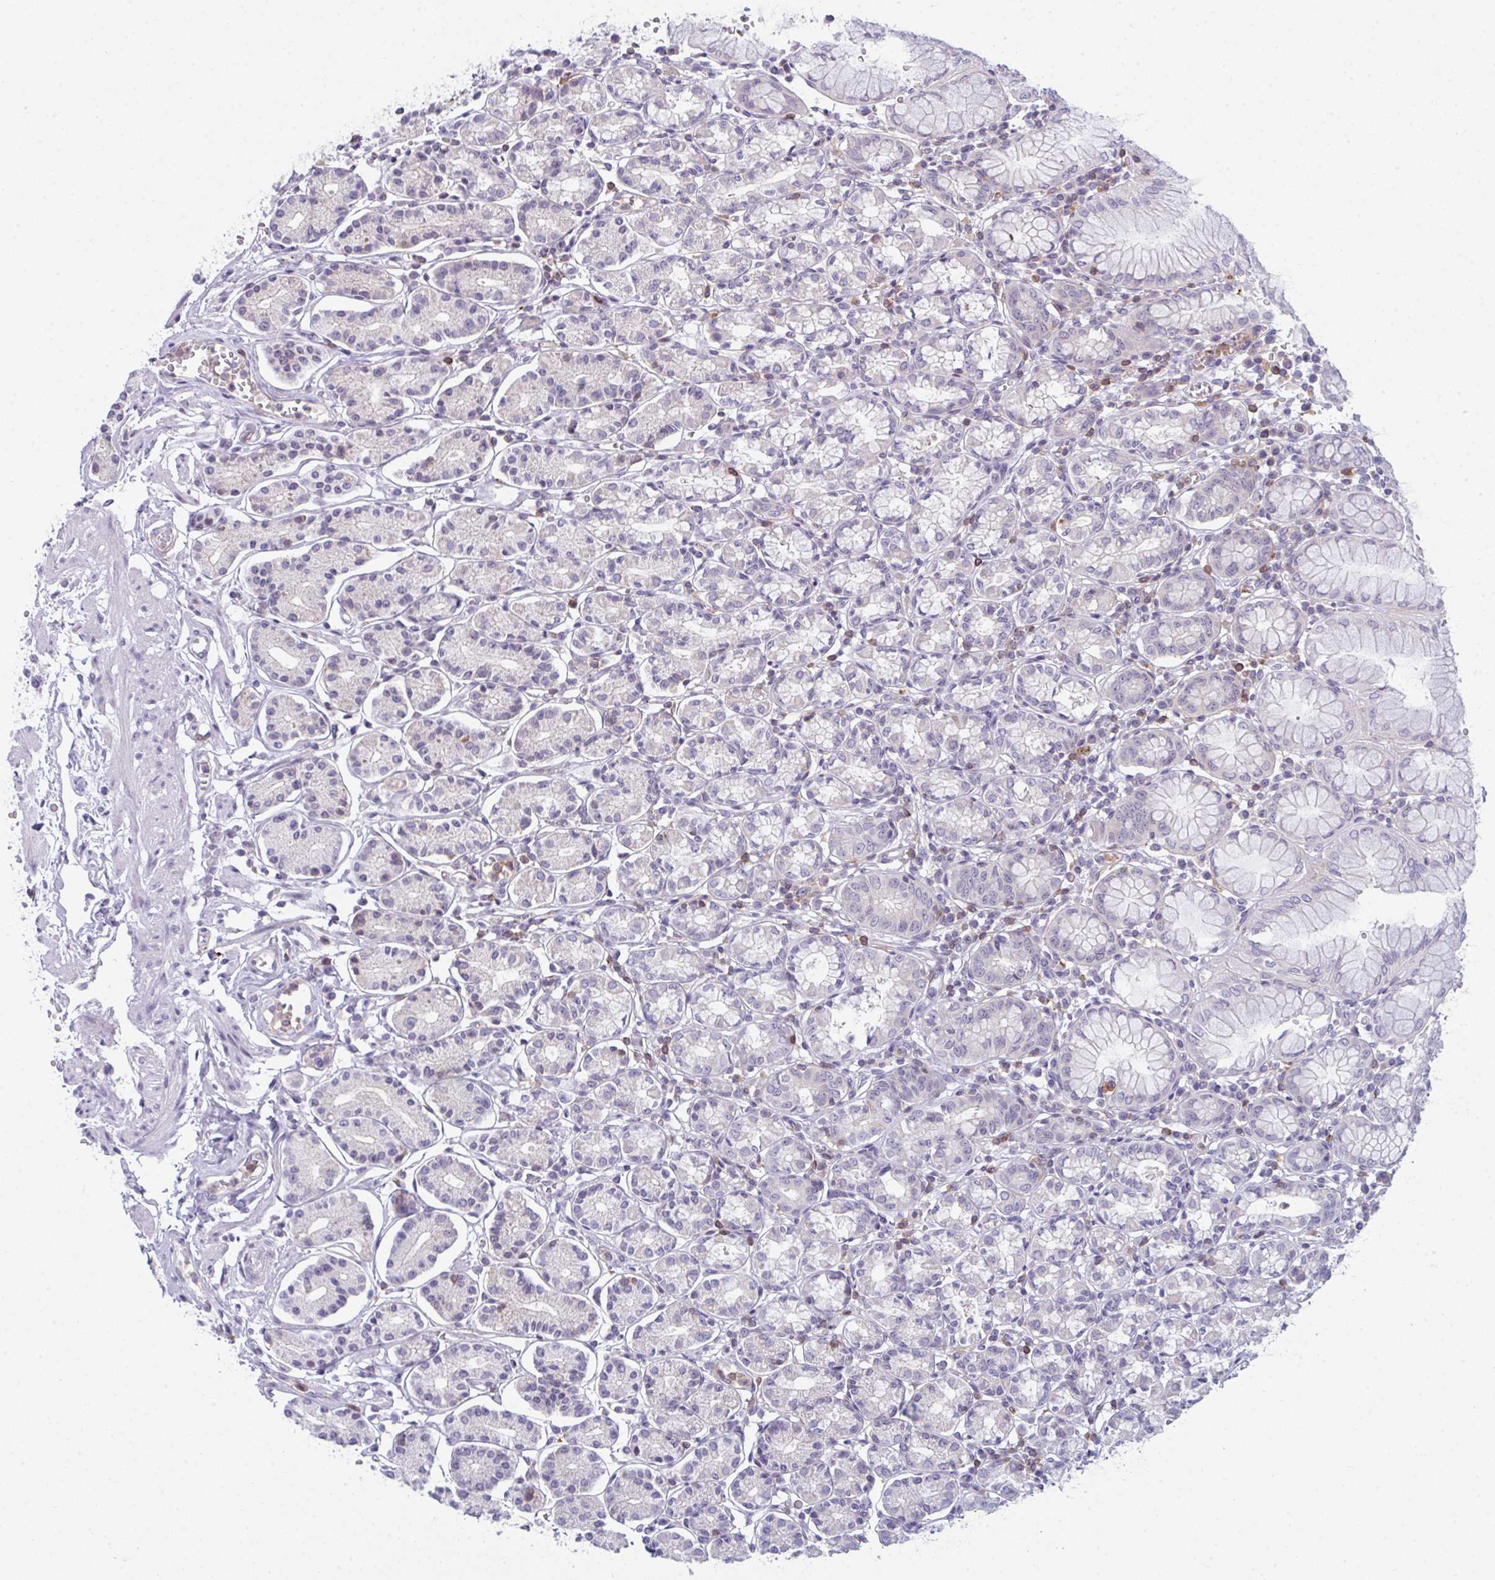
{"staining": {"intensity": "negative", "quantity": "none", "location": "none"}, "tissue": "stomach", "cell_type": "Glandular cells", "image_type": "normal", "snomed": [{"axis": "morphology", "description": "Normal tissue, NOS"}, {"axis": "topography", "description": "Stomach"}], "caption": "DAB (3,3'-diaminobenzidine) immunohistochemical staining of unremarkable human stomach reveals no significant staining in glandular cells. (DAB IHC visualized using brightfield microscopy, high magnification).", "gene": "CD80", "patient": {"sex": "female", "age": 62}}